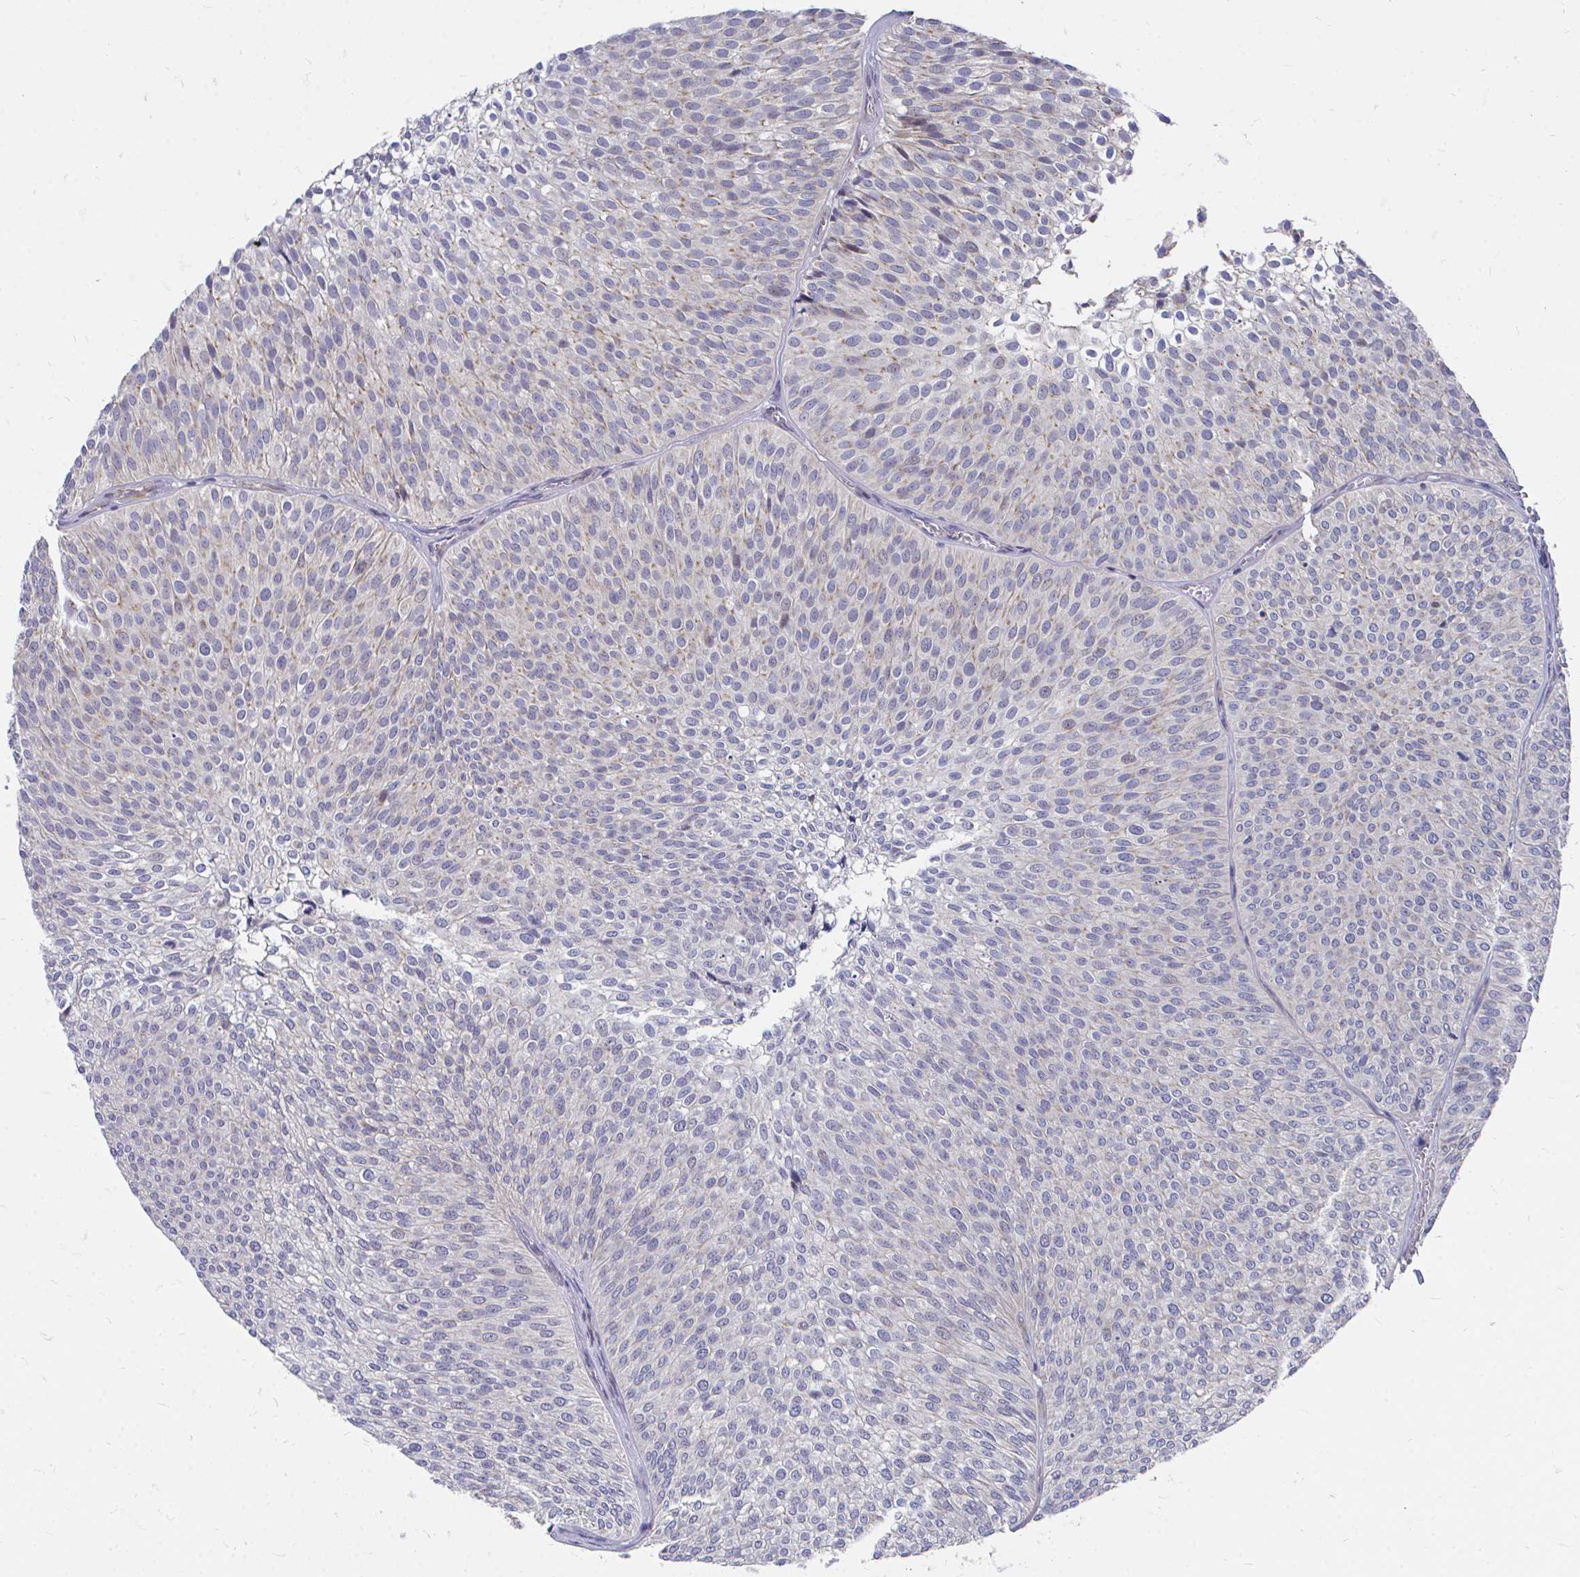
{"staining": {"intensity": "weak", "quantity": "<25%", "location": "cytoplasmic/membranous"}, "tissue": "urothelial cancer", "cell_type": "Tumor cells", "image_type": "cancer", "snomed": [{"axis": "morphology", "description": "Urothelial carcinoma, Low grade"}, {"axis": "topography", "description": "Urinary bladder"}], "caption": "This is an IHC image of human urothelial carcinoma (low-grade). There is no expression in tumor cells.", "gene": "PEX3", "patient": {"sex": "male", "age": 91}}